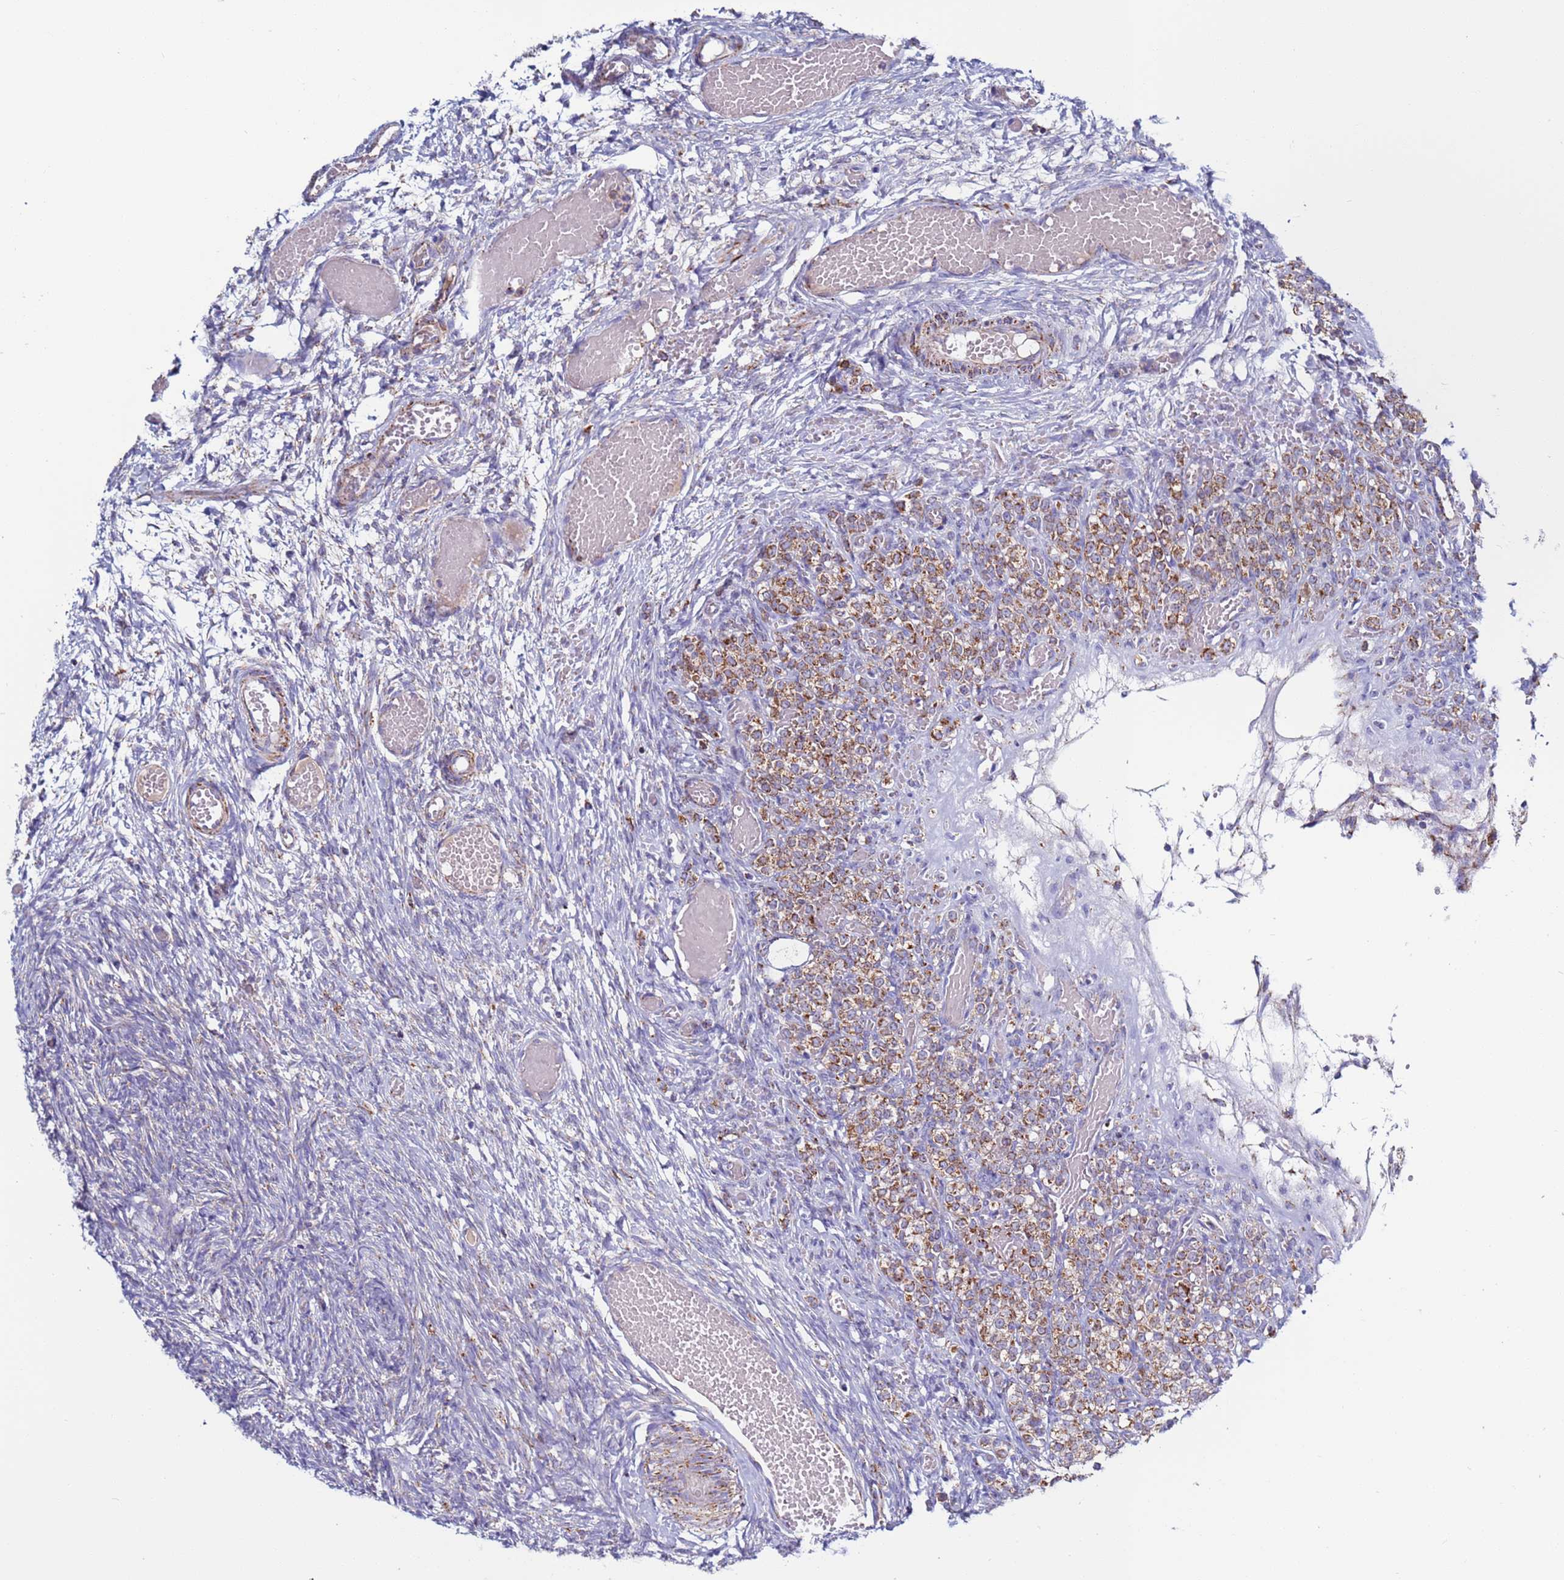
{"staining": {"intensity": "moderate", "quantity": ">75%", "location": "cytoplasmic/membranous"}, "tissue": "ovary", "cell_type": "Ovarian stroma cells", "image_type": "normal", "snomed": [{"axis": "morphology", "description": "Adenocarcinoma, NOS"}, {"axis": "topography", "description": "Endometrium"}], "caption": "Immunohistochemistry (IHC) (DAB) staining of normal ovary demonstrates moderate cytoplasmic/membranous protein positivity in approximately >75% of ovarian stroma cells.", "gene": "ZBTB39", "patient": {"sex": "female", "age": 32}}